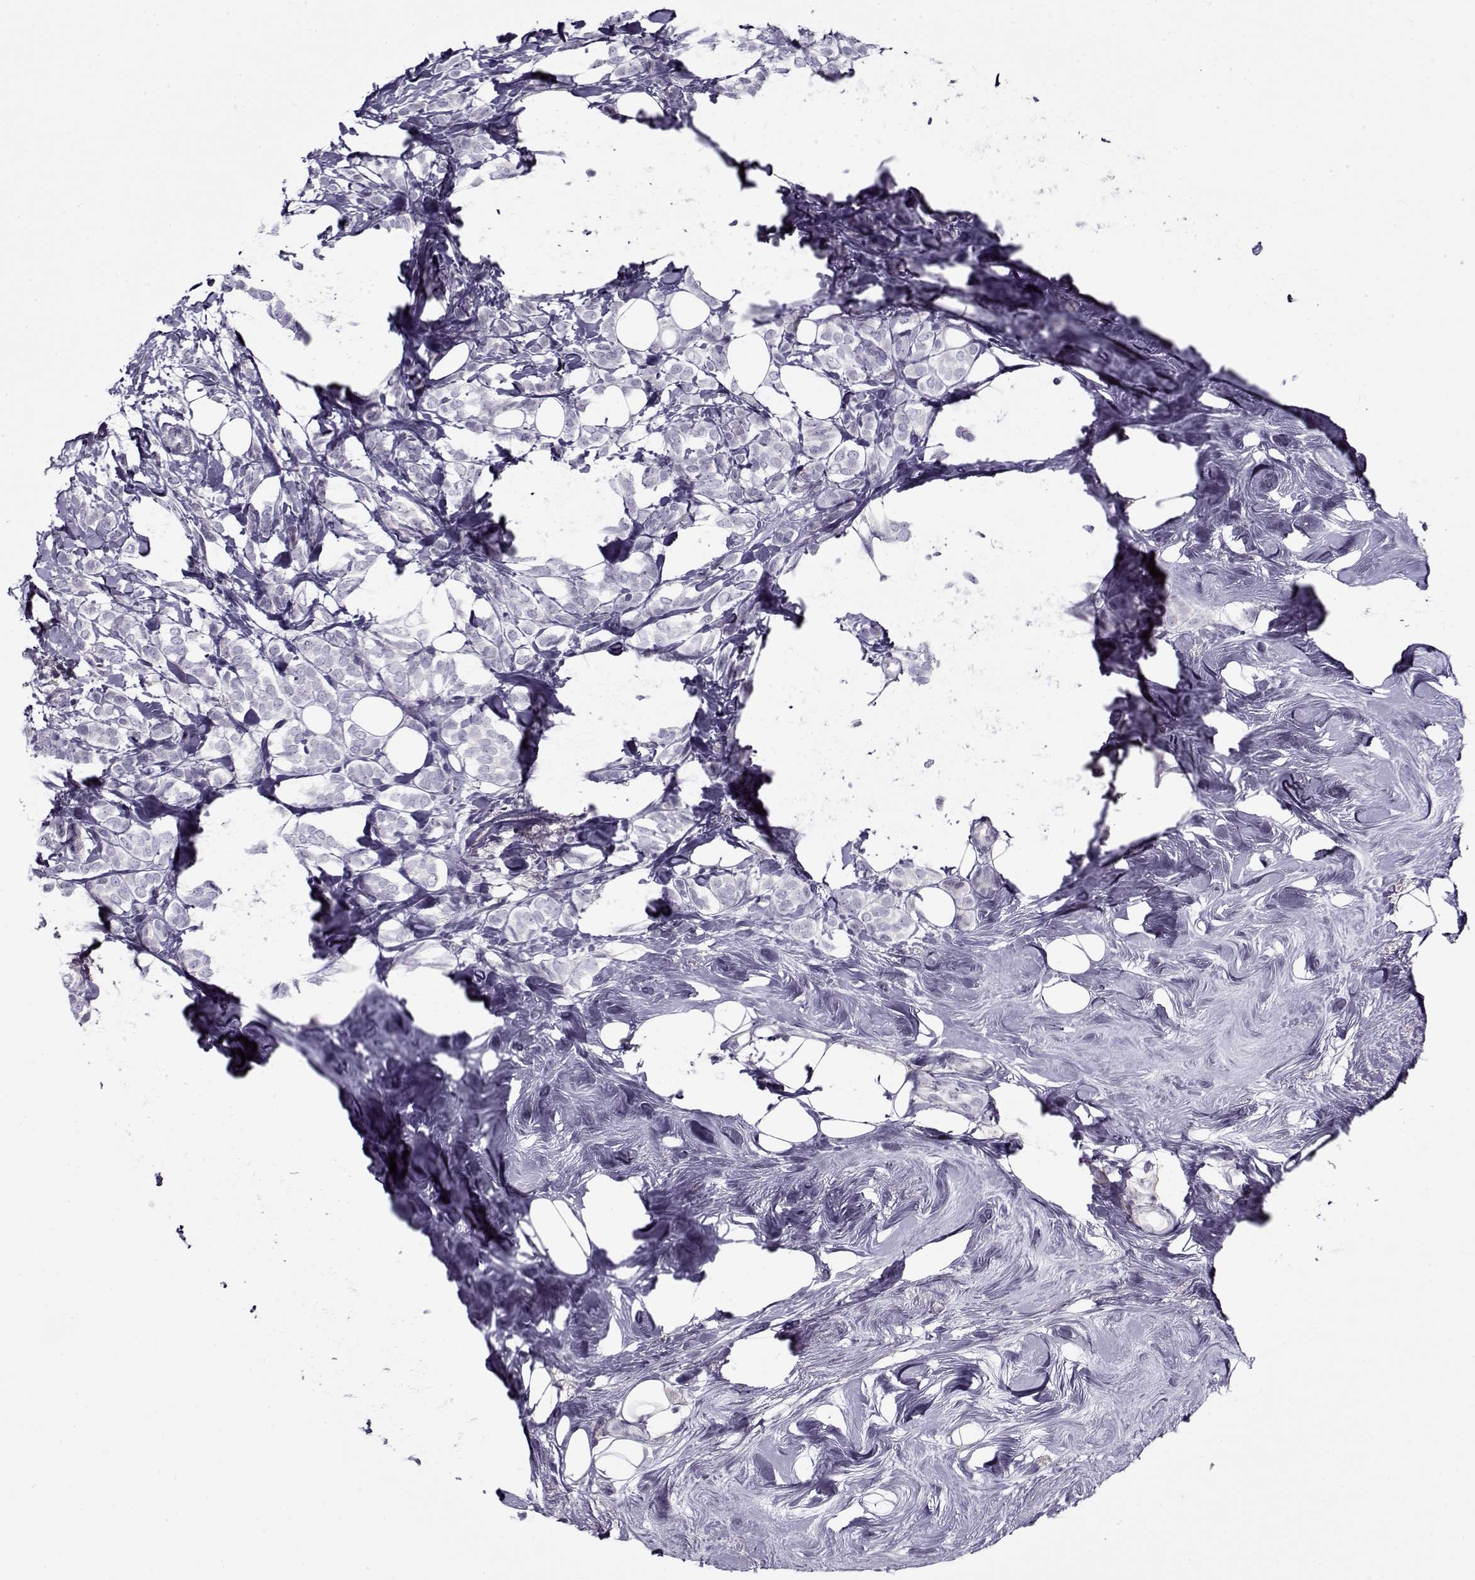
{"staining": {"intensity": "negative", "quantity": "none", "location": "none"}, "tissue": "breast cancer", "cell_type": "Tumor cells", "image_type": "cancer", "snomed": [{"axis": "morphology", "description": "Lobular carcinoma"}, {"axis": "topography", "description": "Breast"}], "caption": "Immunohistochemistry histopathology image of human breast lobular carcinoma stained for a protein (brown), which reveals no staining in tumor cells.", "gene": "PP2D1", "patient": {"sex": "female", "age": 49}}